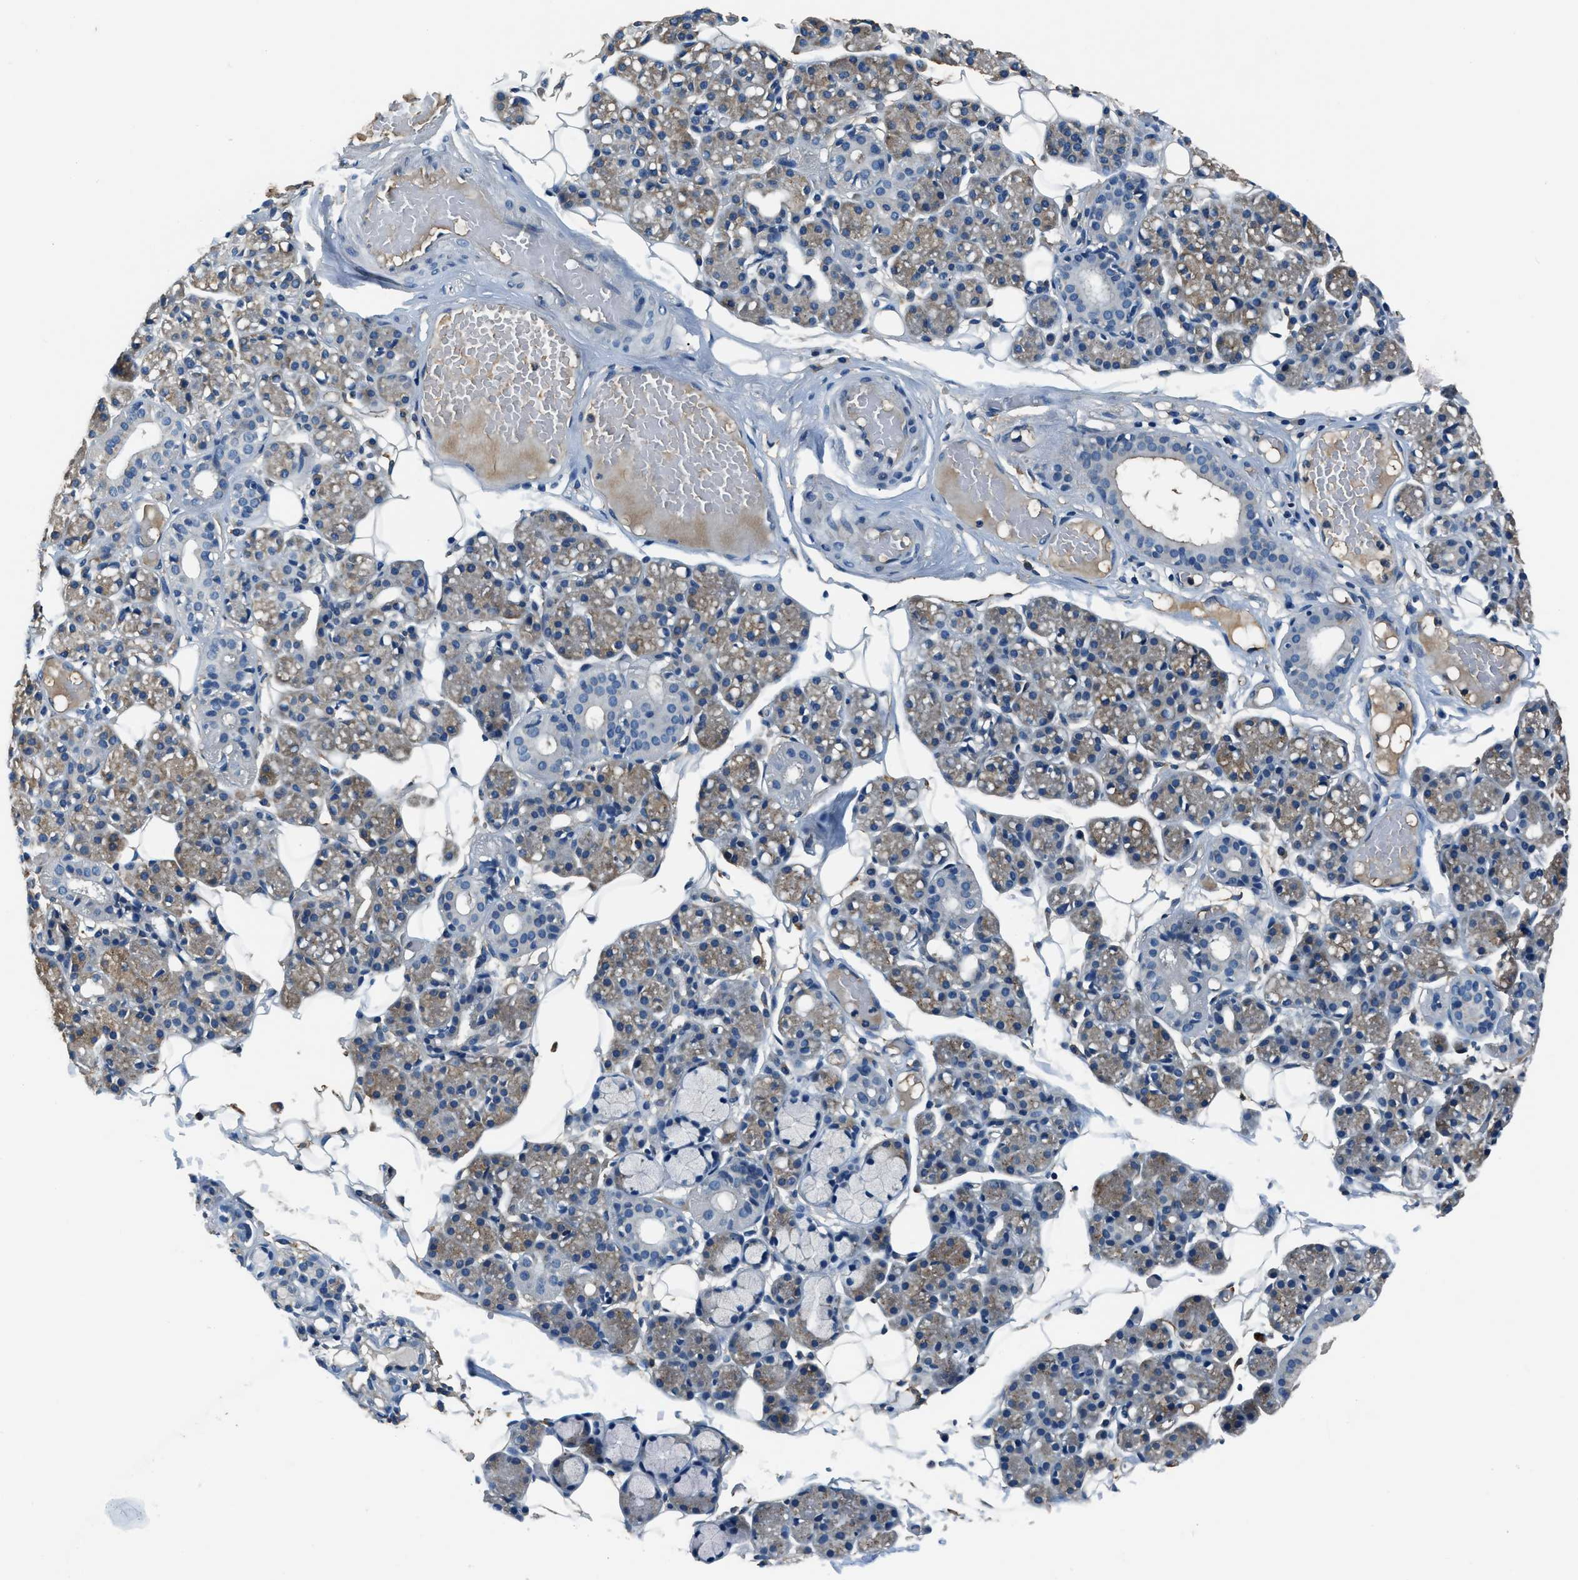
{"staining": {"intensity": "weak", "quantity": "<25%", "location": "cytoplasmic/membranous"}, "tissue": "salivary gland", "cell_type": "Glandular cells", "image_type": "normal", "snomed": [{"axis": "morphology", "description": "Normal tissue, NOS"}, {"axis": "topography", "description": "Salivary gland"}], "caption": "There is no significant staining in glandular cells of salivary gland. (Immunohistochemistry (ihc), brightfield microscopy, high magnification).", "gene": "EEA1", "patient": {"sex": "male", "age": 63}}